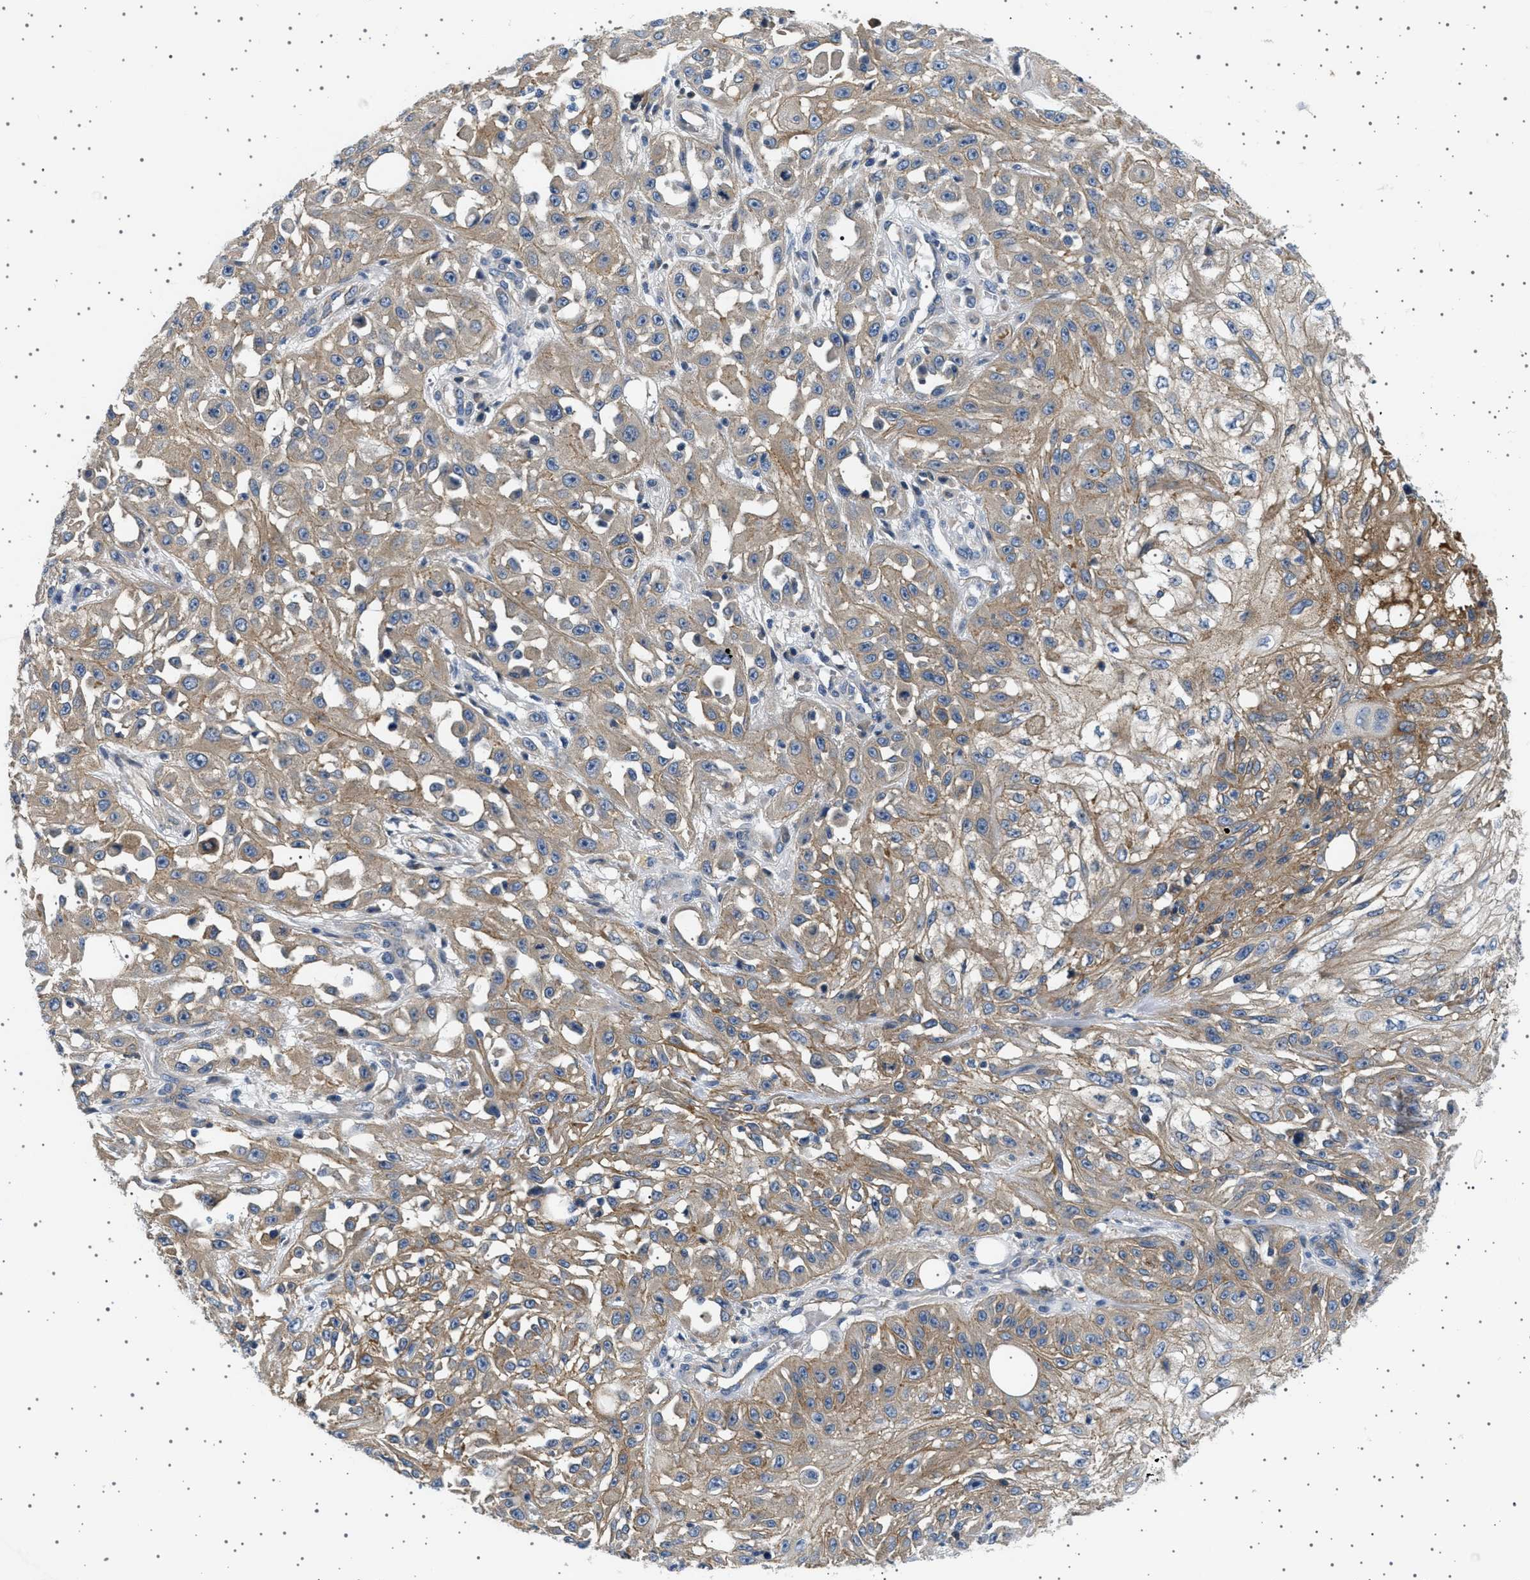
{"staining": {"intensity": "moderate", "quantity": ">75%", "location": "cytoplasmic/membranous"}, "tissue": "skin cancer", "cell_type": "Tumor cells", "image_type": "cancer", "snomed": [{"axis": "morphology", "description": "Squamous cell carcinoma, NOS"}, {"axis": "morphology", "description": "Squamous cell carcinoma, metastatic, NOS"}, {"axis": "topography", "description": "Skin"}, {"axis": "topography", "description": "Lymph node"}], "caption": "Protein staining demonstrates moderate cytoplasmic/membranous positivity in about >75% of tumor cells in skin cancer (squamous cell carcinoma). (DAB (3,3'-diaminobenzidine) IHC with brightfield microscopy, high magnification).", "gene": "PLPP6", "patient": {"sex": "male", "age": 75}}